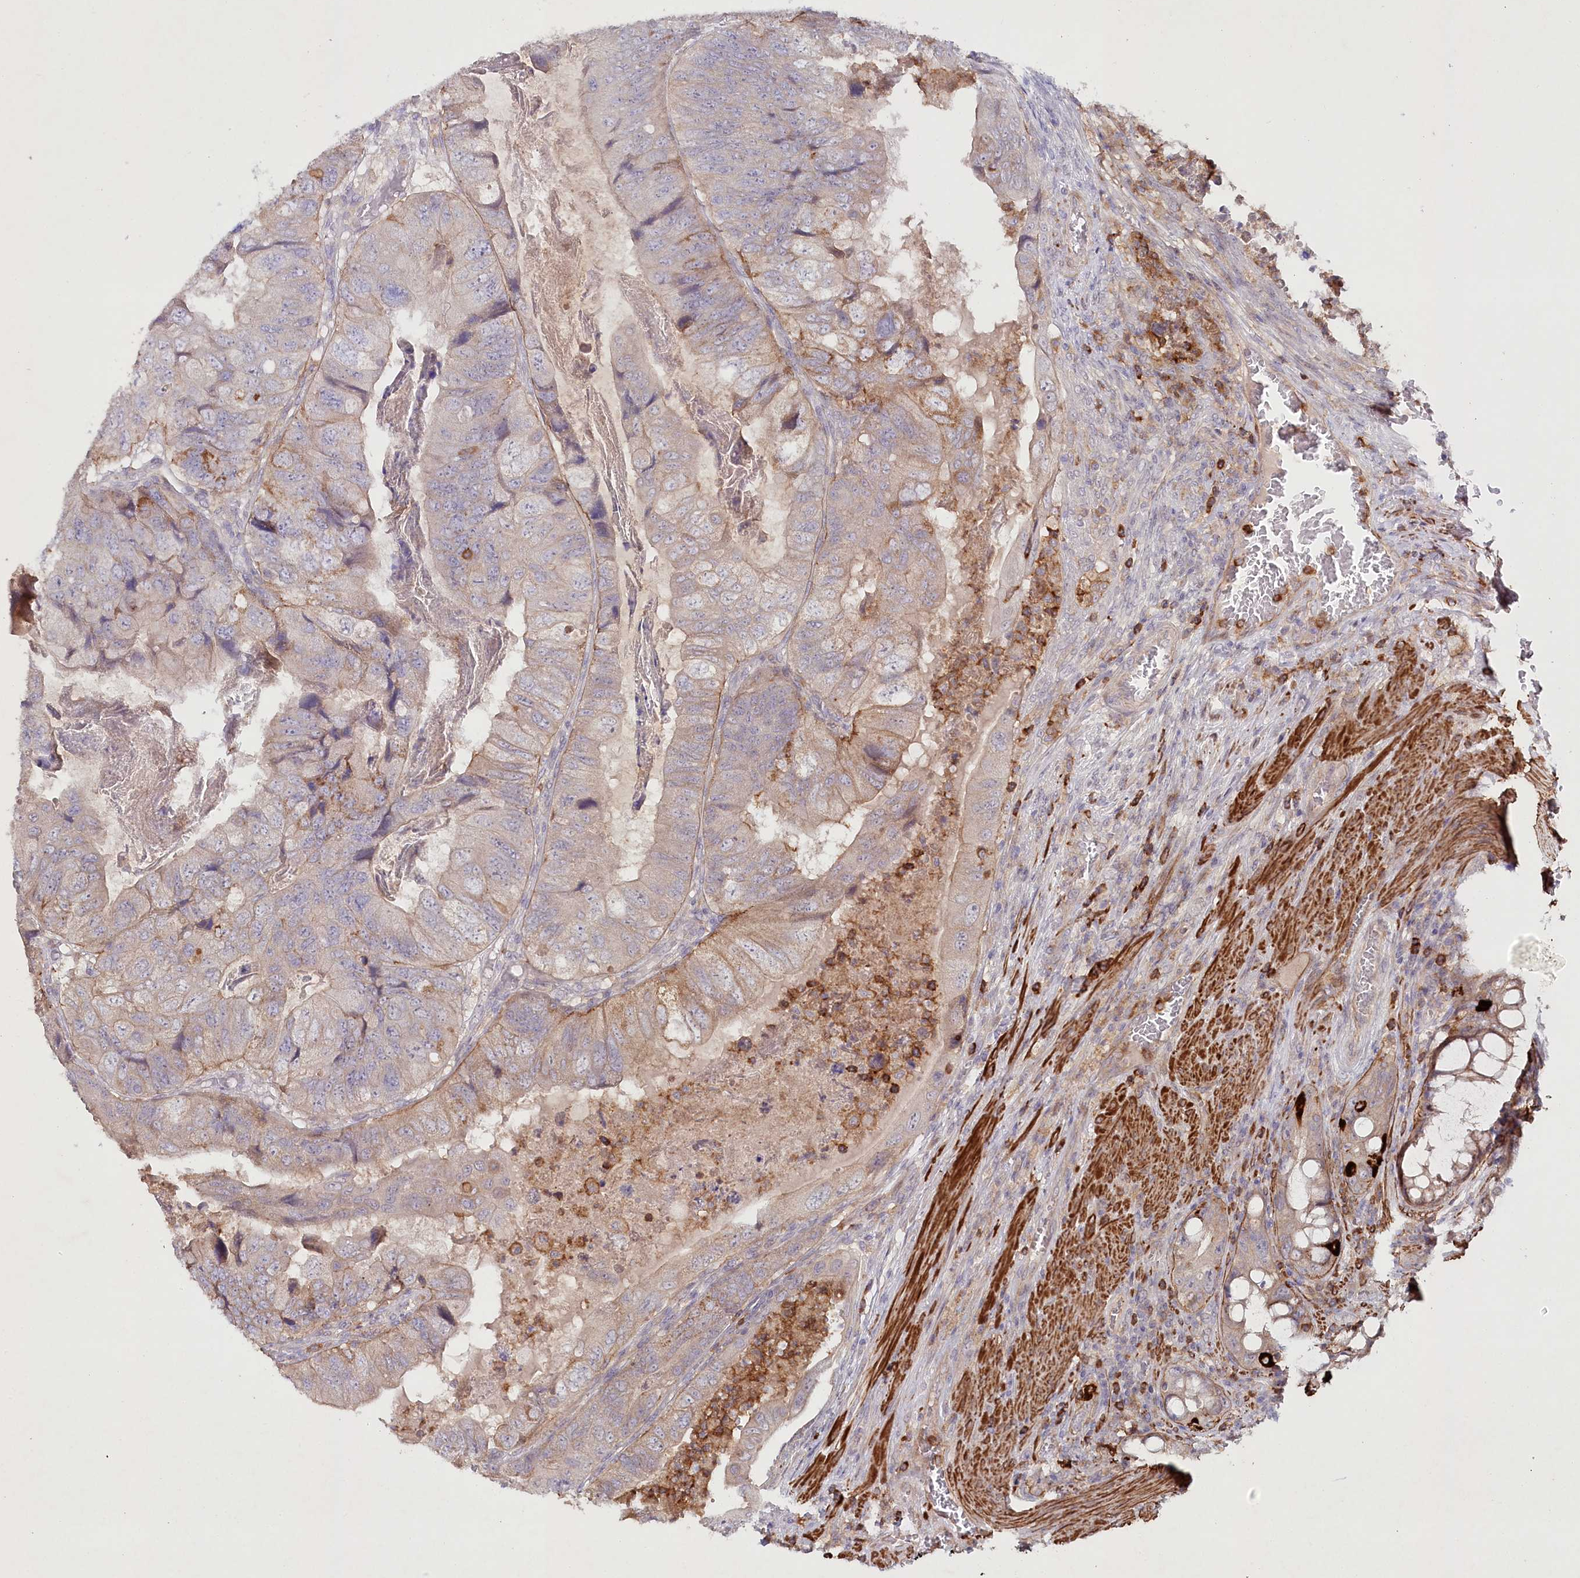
{"staining": {"intensity": "moderate", "quantity": "<25%", "location": "cytoplasmic/membranous"}, "tissue": "colorectal cancer", "cell_type": "Tumor cells", "image_type": "cancer", "snomed": [{"axis": "morphology", "description": "Adenocarcinoma, NOS"}, {"axis": "topography", "description": "Rectum"}], "caption": "Colorectal cancer stained with a protein marker reveals moderate staining in tumor cells.", "gene": "ALDH3B1", "patient": {"sex": "male", "age": 63}}